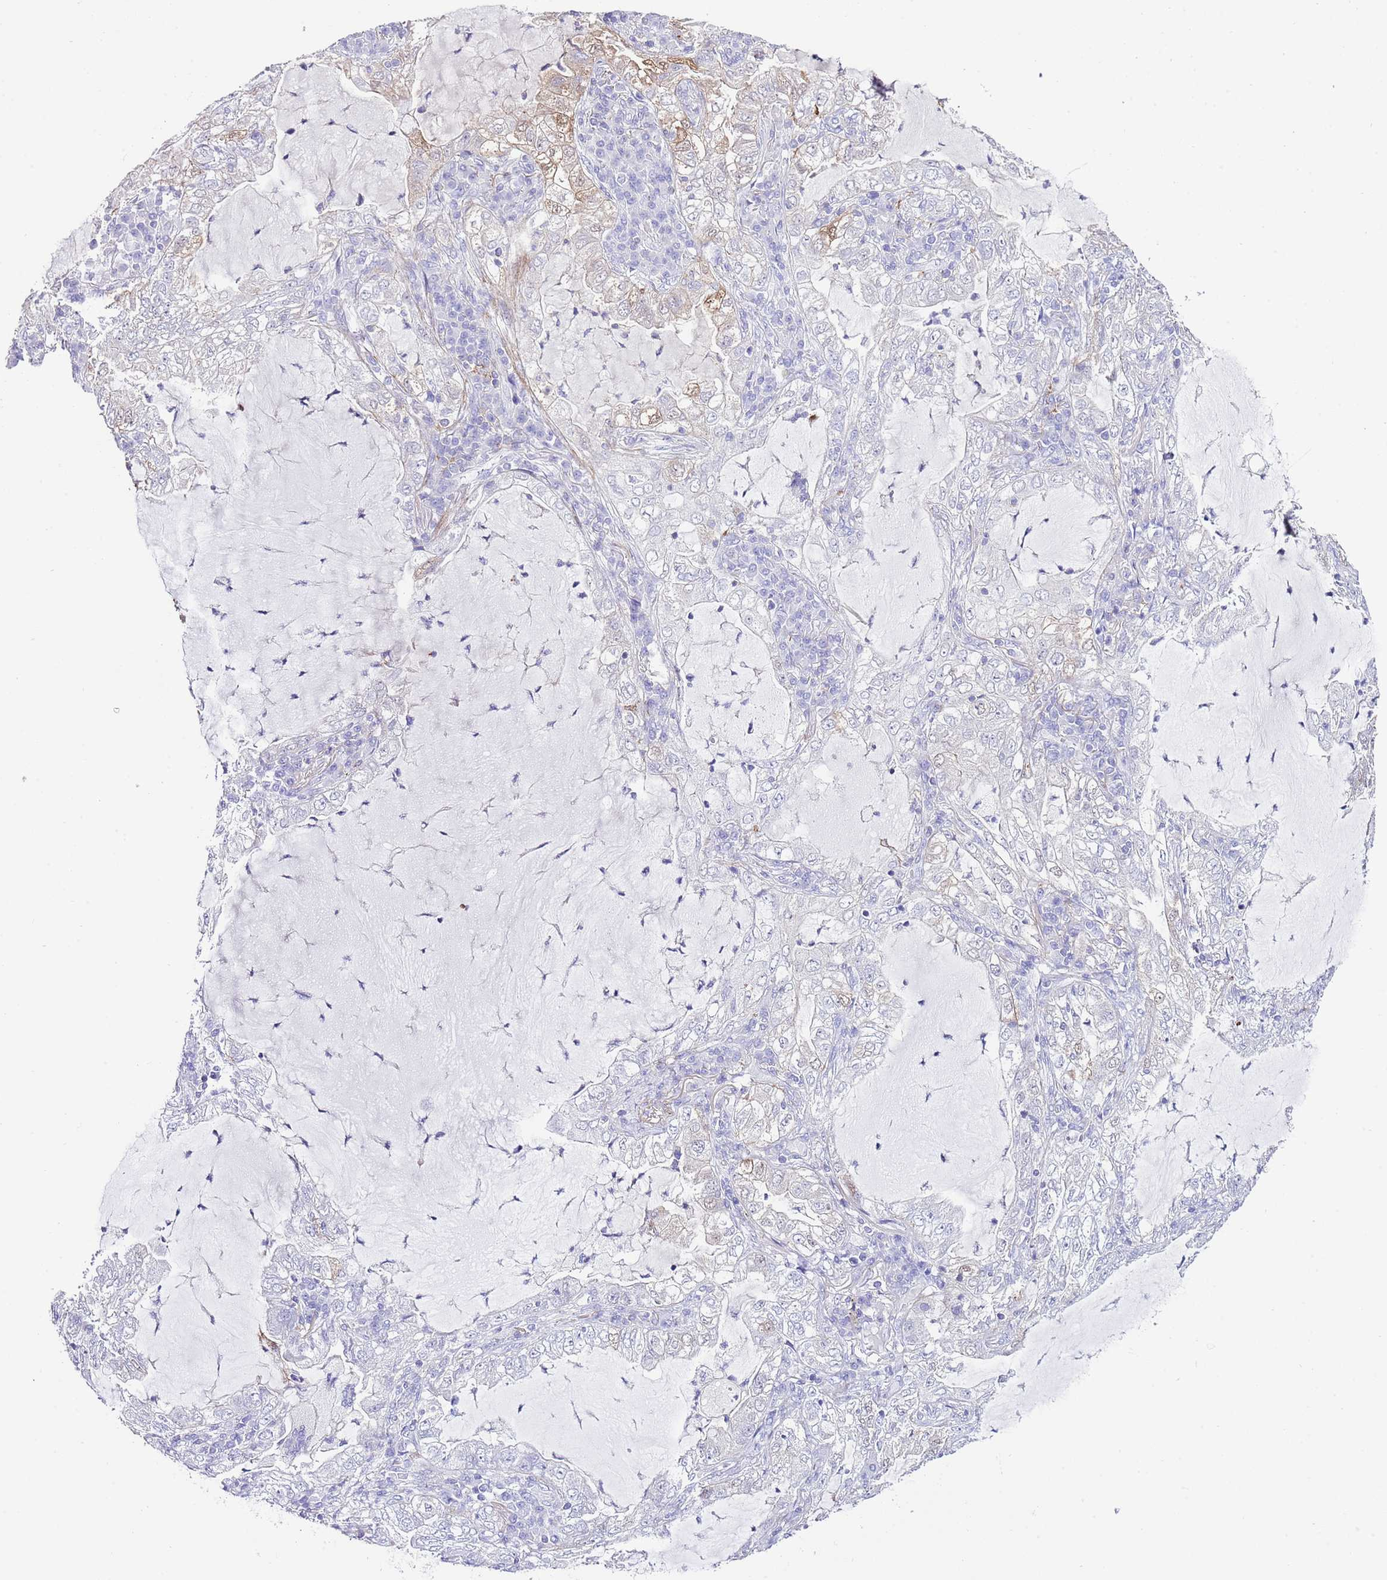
{"staining": {"intensity": "weak", "quantity": "<25%", "location": "cytoplasmic/membranous"}, "tissue": "lung cancer", "cell_type": "Tumor cells", "image_type": "cancer", "snomed": [{"axis": "morphology", "description": "Adenocarcinoma, NOS"}, {"axis": "topography", "description": "Lung"}], "caption": "Immunohistochemistry (IHC) of adenocarcinoma (lung) demonstrates no positivity in tumor cells.", "gene": "ALDH3A1", "patient": {"sex": "female", "age": 73}}